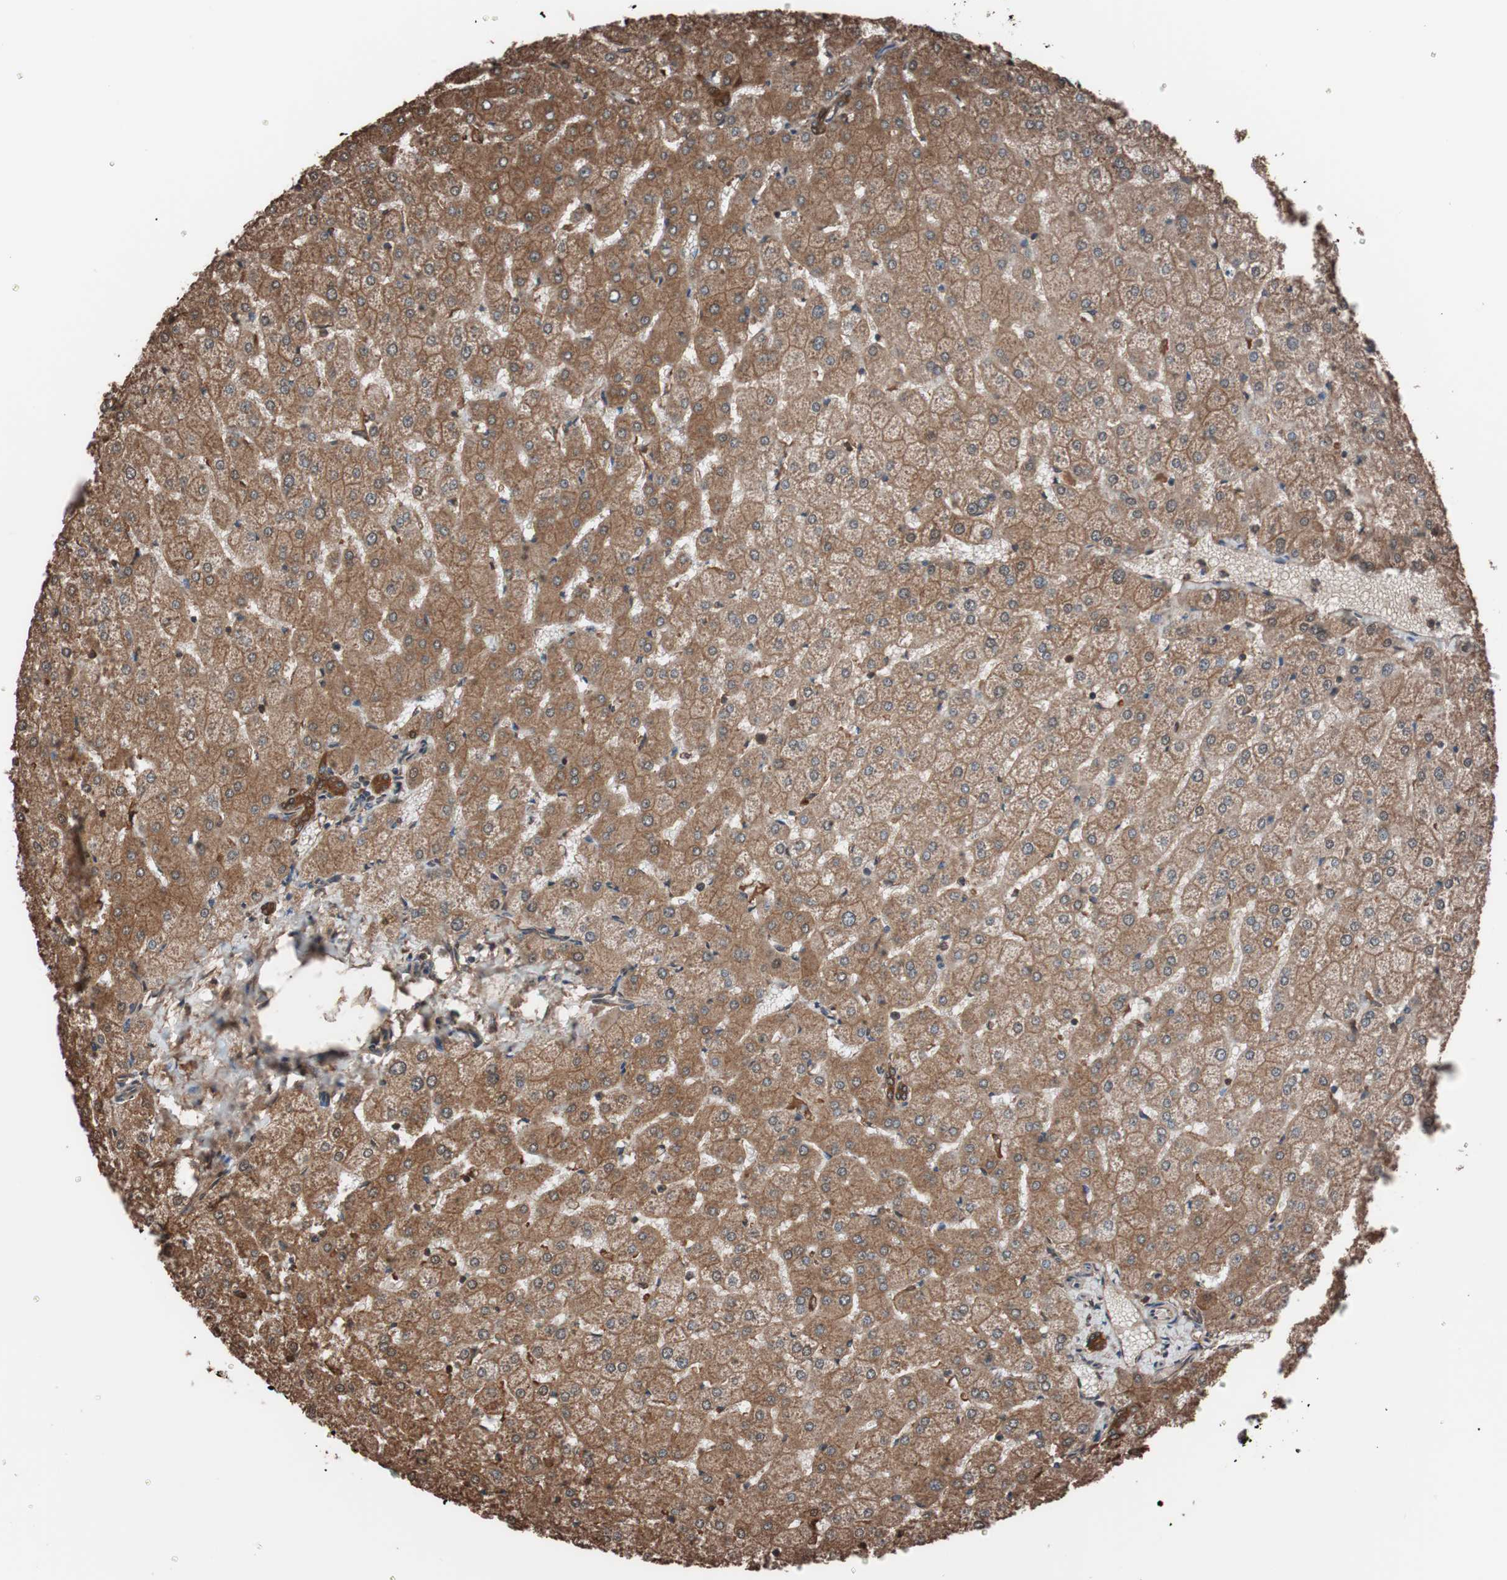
{"staining": {"intensity": "strong", "quantity": ">75%", "location": "cytoplasmic/membranous"}, "tissue": "liver", "cell_type": "Cholangiocytes", "image_type": "normal", "snomed": [{"axis": "morphology", "description": "Normal tissue, NOS"}, {"axis": "topography", "description": "Liver"}], "caption": "Immunohistochemistry (IHC) histopathology image of unremarkable liver: human liver stained using immunohistochemistry exhibits high levels of strong protein expression localized specifically in the cytoplasmic/membranous of cholangiocytes, appearing as a cytoplasmic/membranous brown color.", "gene": "CALM2", "patient": {"sex": "female", "age": 32}}